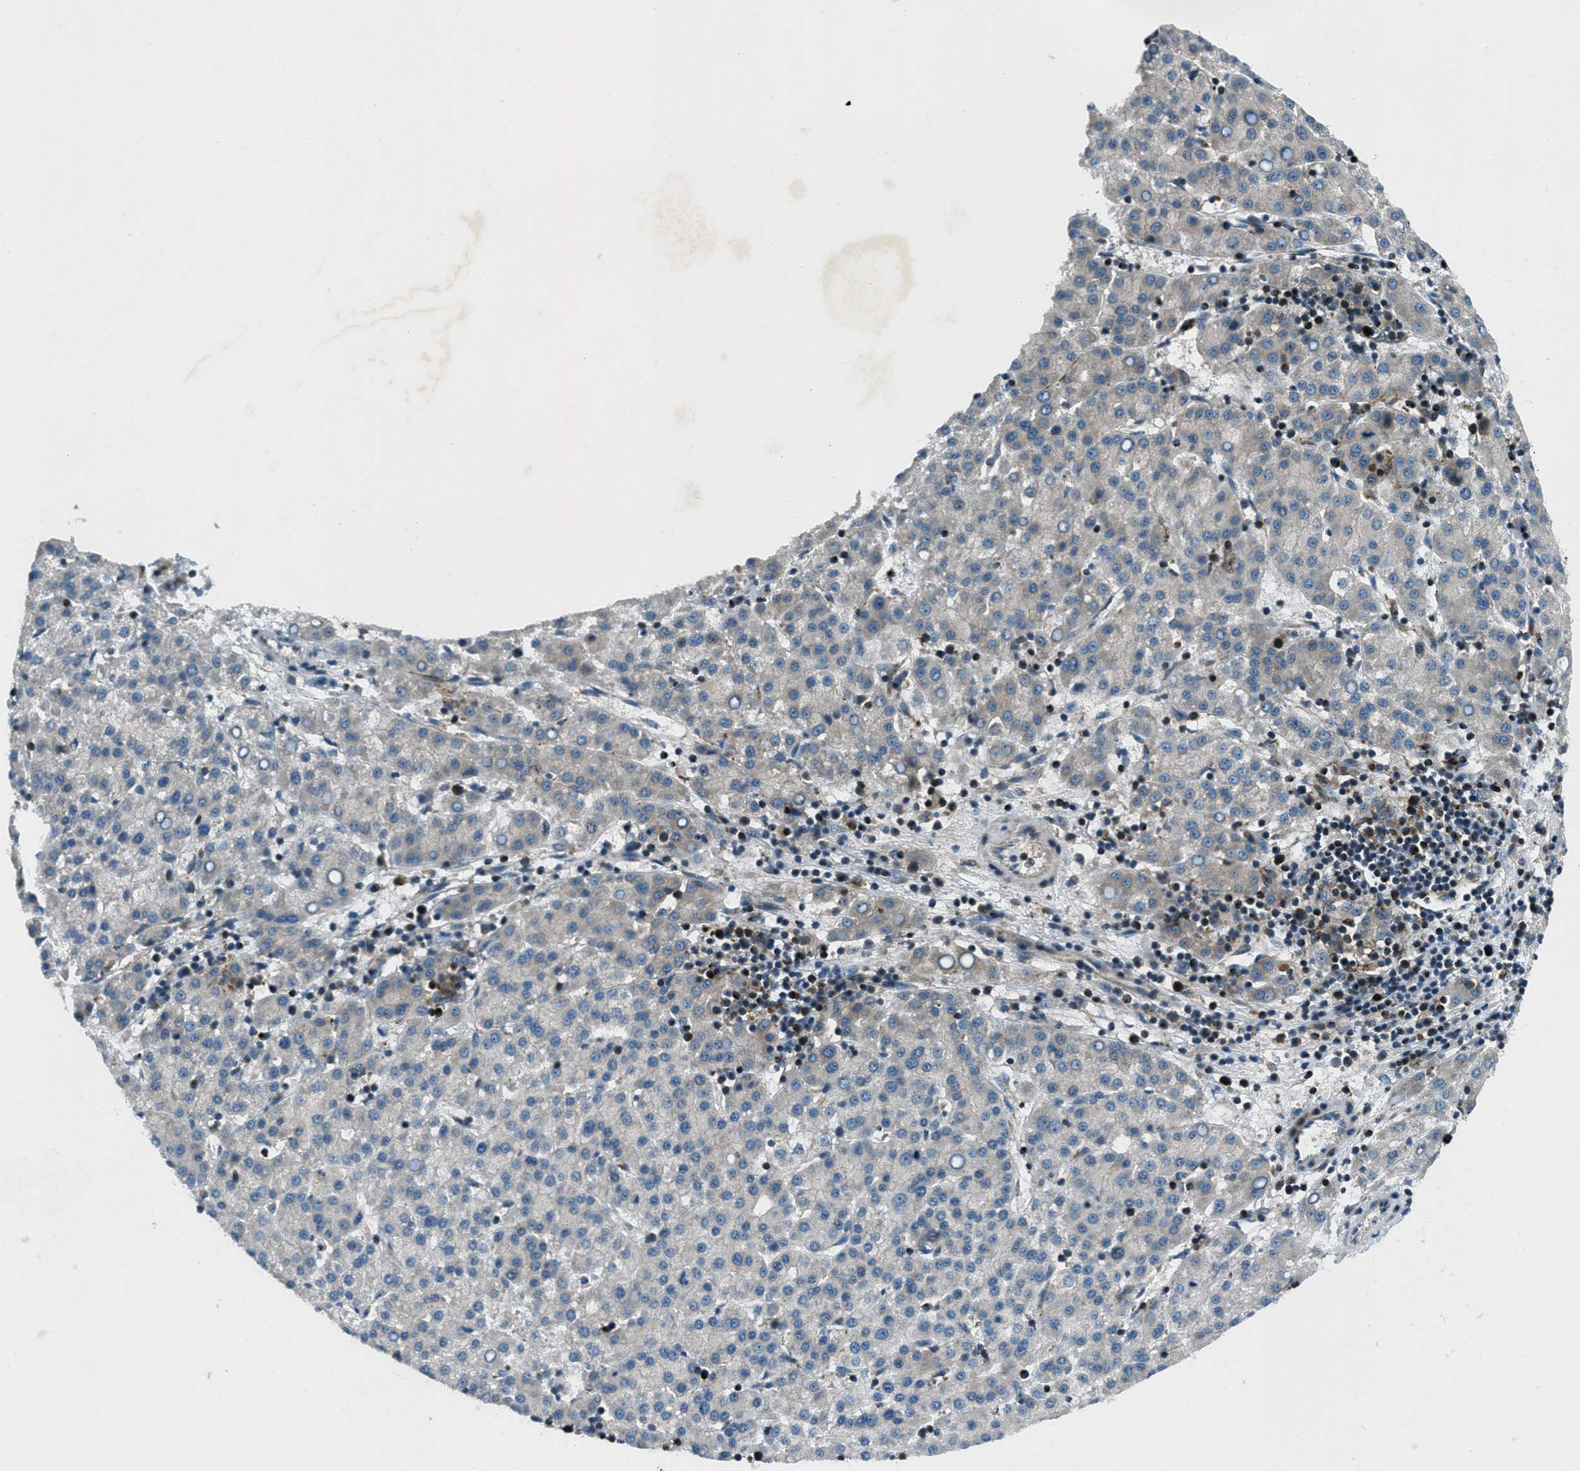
{"staining": {"intensity": "negative", "quantity": "none", "location": "none"}, "tissue": "liver cancer", "cell_type": "Tumor cells", "image_type": "cancer", "snomed": [{"axis": "morphology", "description": "Carcinoma, Hepatocellular, NOS"}, {"axis": "topography", "description": "Liver"}], "caption": "The micrograph displays no staining of tumor cells in liver cancer.", "gene": "CLEC2D", "patient": {"sex": "female", "age": 58}}